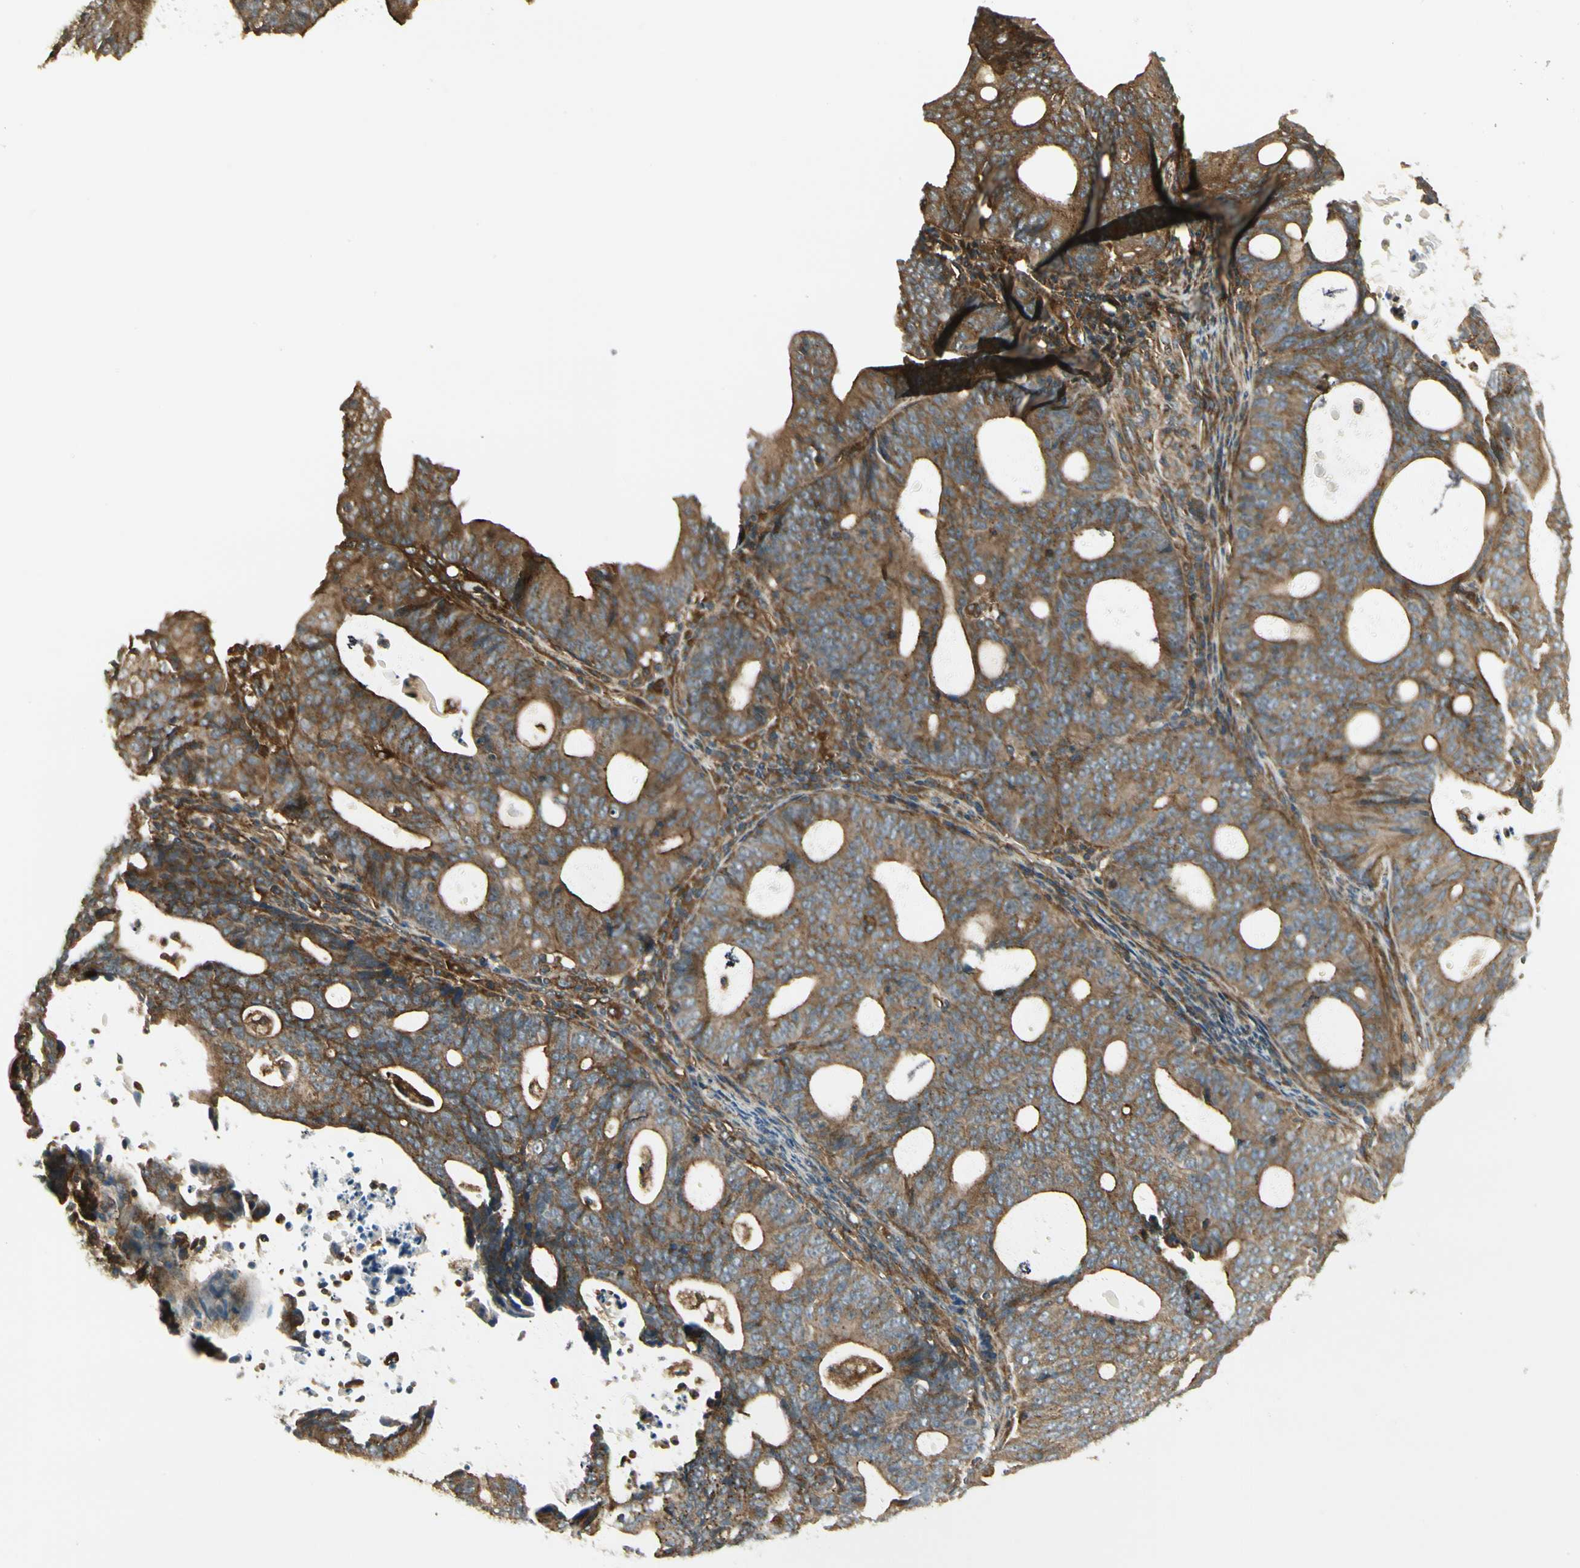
{"staining": {"intensity": "strong", "quantity": ">75%", "location": "cytoplasmic/membranous"}, "tissue": "endometrial cancer", "cell_type": "Tumor cells", "image_type": "cancer", "snomed": [{"axis": "morphology", "description": "Adenocarcinoma, NOS"}, {"axis": "topography", "description": "Uterus"}], "caption": "A micrograph showing strong cytoplasmic/membranous expression in approximately >75% of tumor cells in endometrial adenocarcinoma, as visualized by brown immunohistochemical staining.", "gene": "FKBP15", "patient": {"sex": "female", "age": 83}}